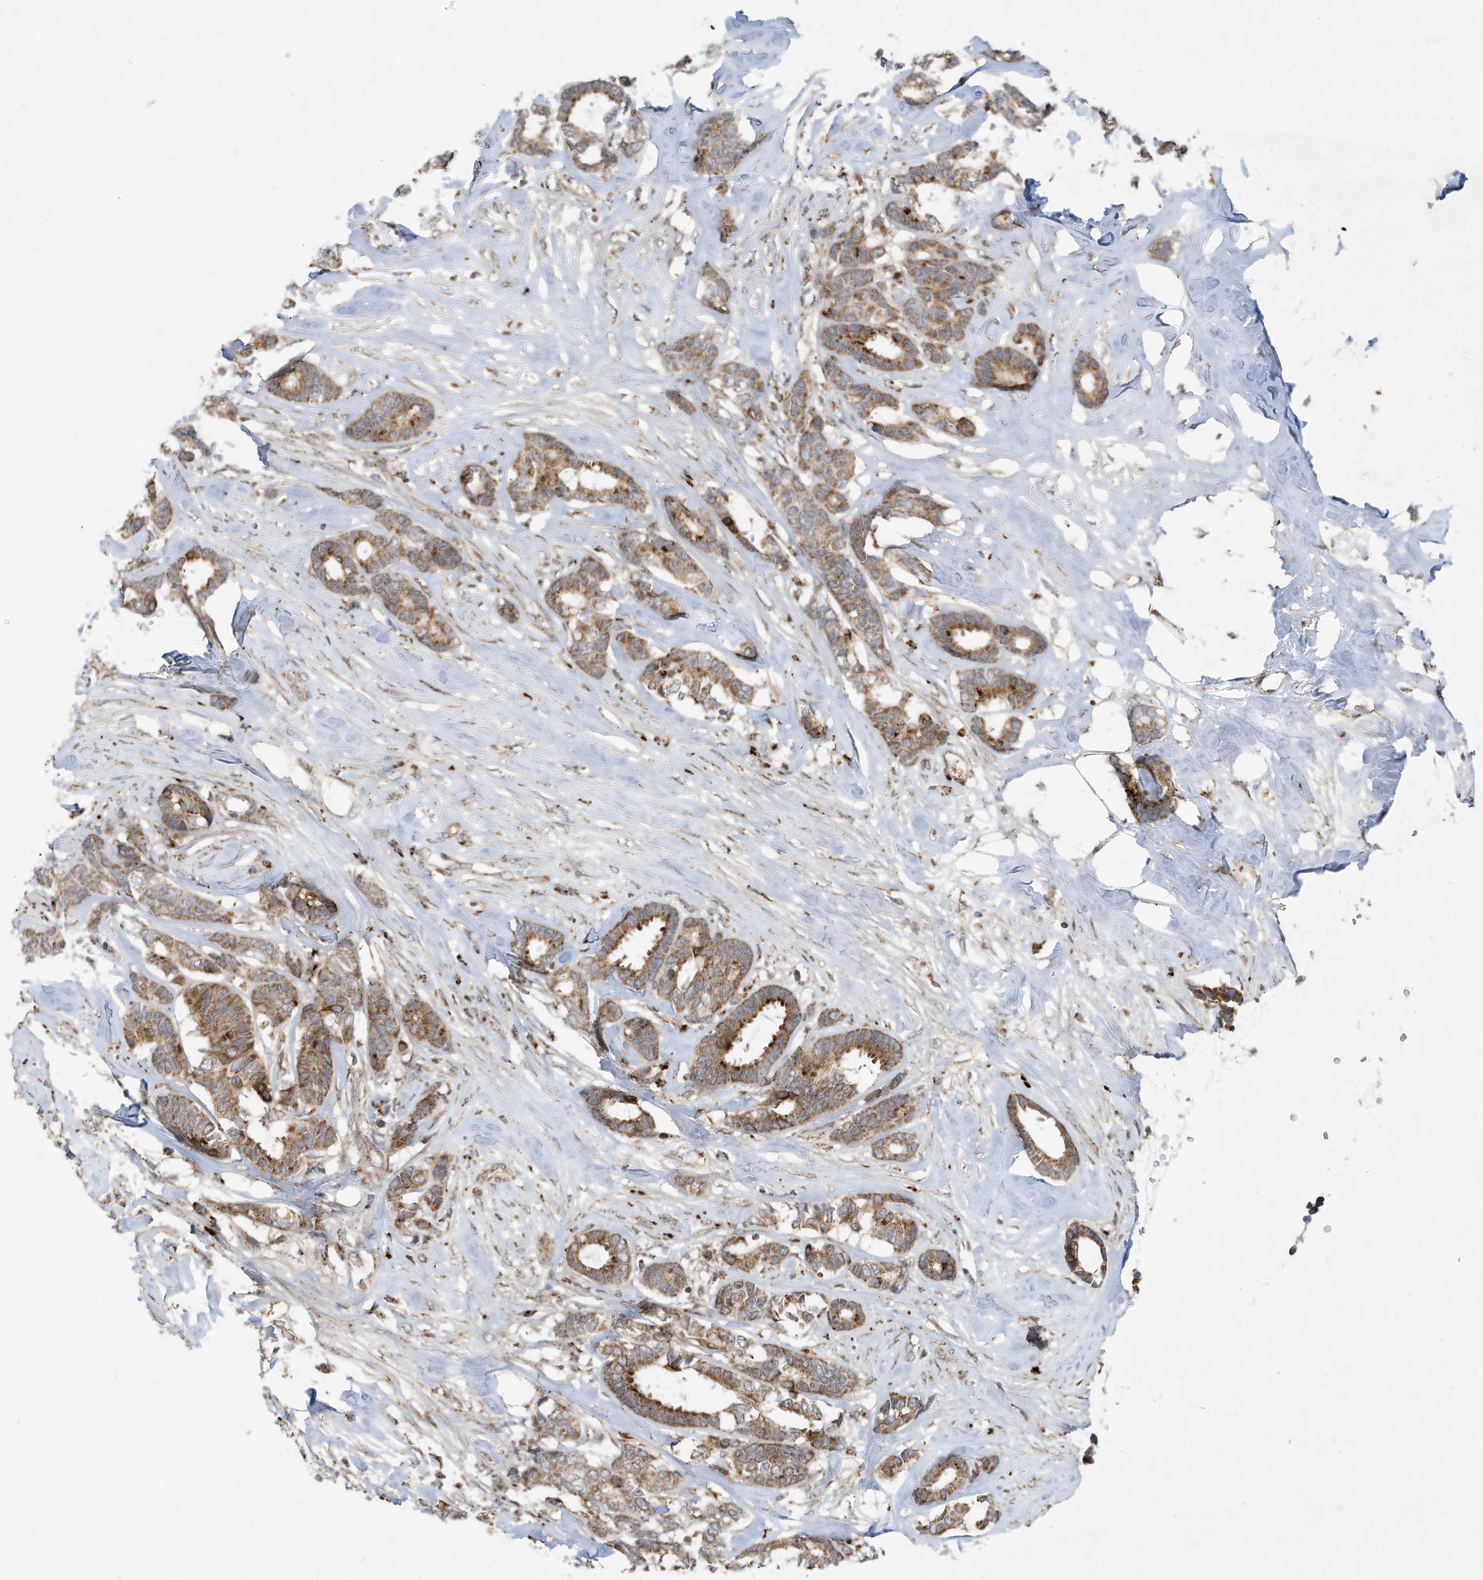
{"staining": {"intensity": "moderate", "quantity": ">75%", "location": "cytoplasmic/membranous"}, "tissue": "breast cancer", "cell_type": "Tumor cells", "image_type": "cancer", "snomed": [{"axis": "morphology", "description": "Duct carcinoma"}, {"axis": "topography", "description": "Breast"}], "caption": "Human breast cancer stained for a protein (brown) reveals moderate cytoplasmic/membranous positive expression in approximately >75% of tumor cells.", "gene": "C2orf74", "patient": {"sex": "female", "age": 87}}